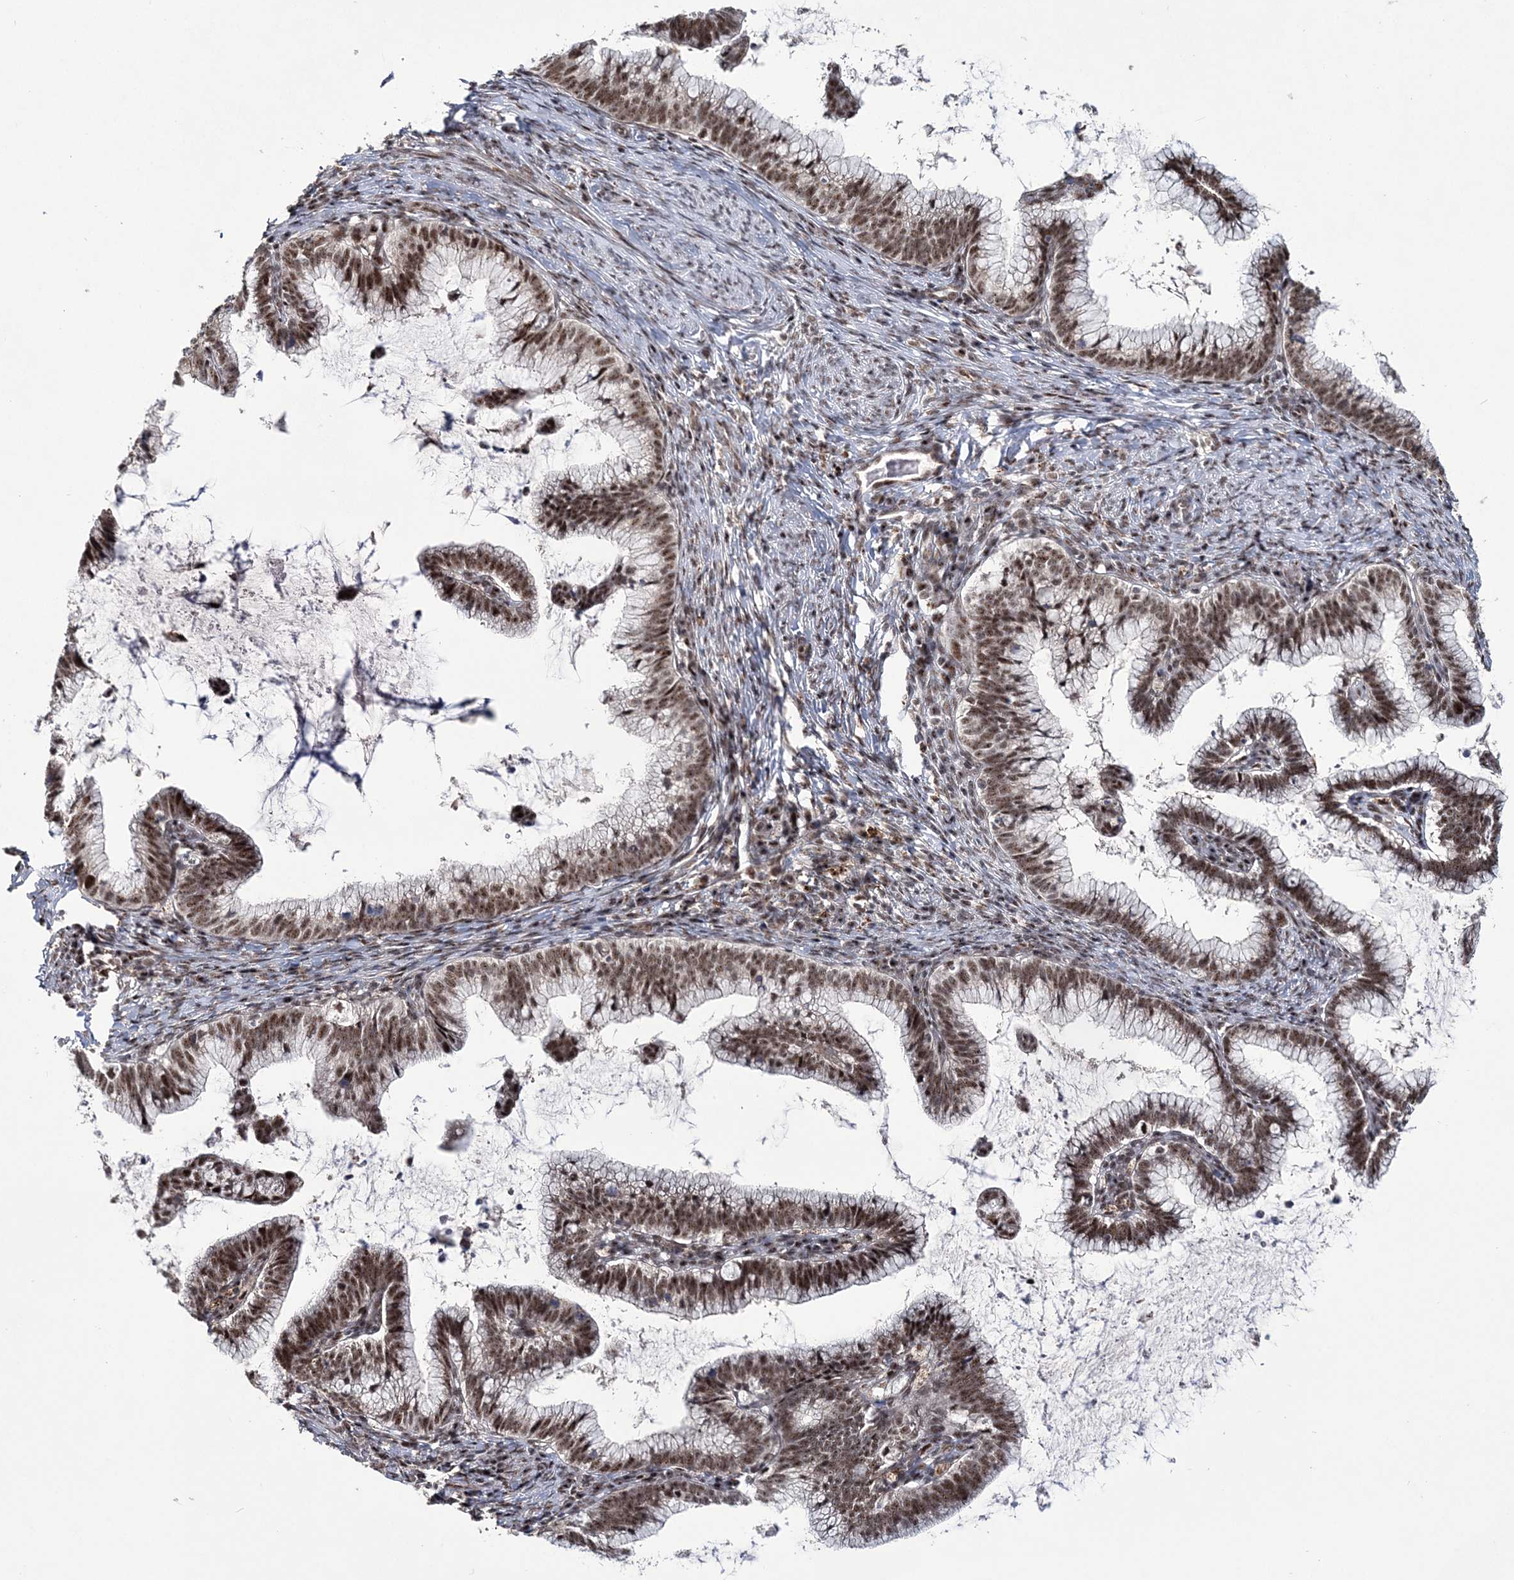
{"staining": {"intensity": "moderate", "quantity": ">75%", "location": "nuclear"}, "tissue": "cervical cancer", "cell_type": "Tumor cells", "image_type": "cancer", "snomed": [{"axis": "morphology", "description": "Adenocarcinoma, NOS"}, {"axis": "topography", "description": "Cervix"}], "caption": "An immunohistochemistry photomicrograph of neoplastic tissue is shown. Protein staining in brown shows moderate nuclear positivity in cervical adenocarcinoma within tumor cells. Nuclei are stained in blue.", "gene": "TATDN2", "patient": {"sex": "female", "age": 36}}